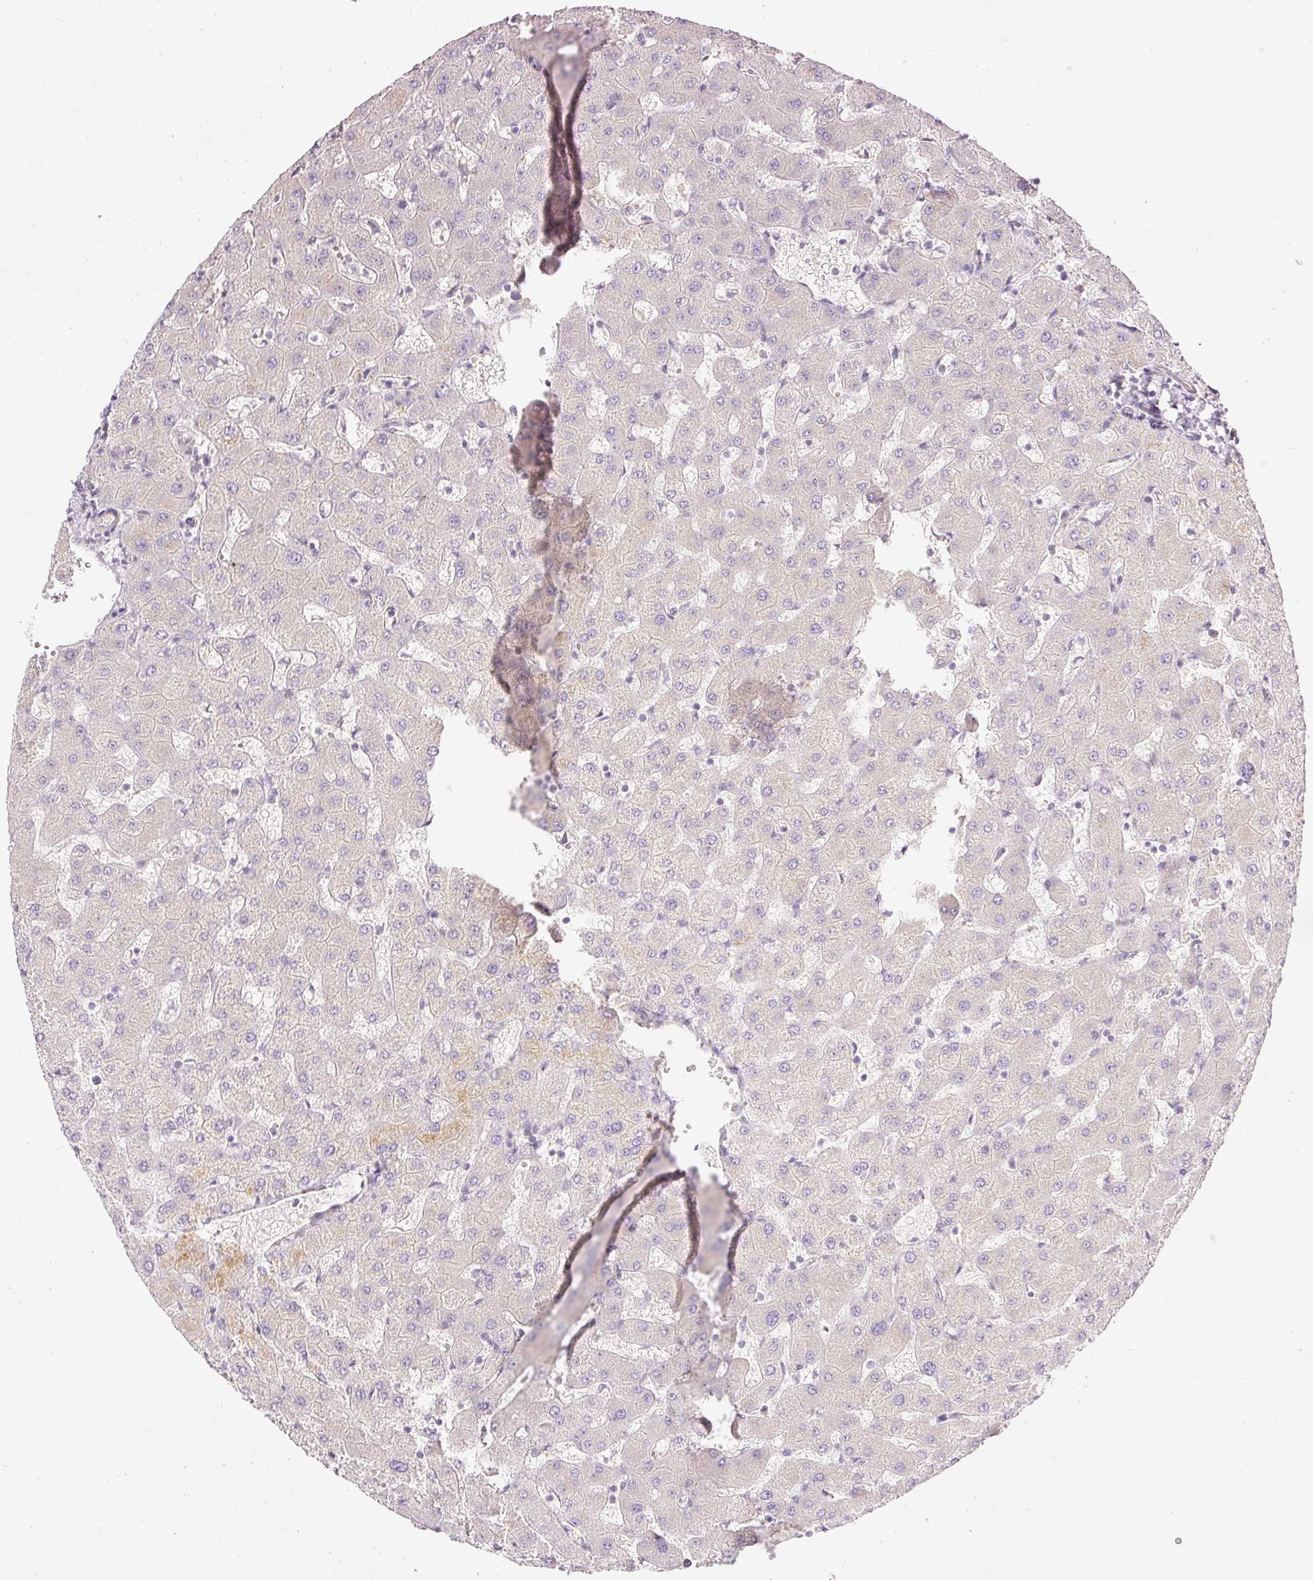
{"staining": {"intensity": "negative", "quantity": "none", "location": "none"}, "tissue": "liver", "cell_type": "Cholangiocytes", "image_type": "normal", "snomed": [{"axis": "morphology", "description": "Normal tissue, NOS"}, {"axis": "topography", "description": "Liver"}], "caption": "High magnification brightfield microscopy of benign liver stained with DAB (3,3'-diaminobenzidine) (brown) and counterstained with hematoxylin (blue): cholangiocytes show no significant staining. The staining is performed using DAB brown chromogen with nuclei counter-stained in using hematoxylin.", "gene": "ARMH3", "patient": {"sex": "female", "age": 63}}